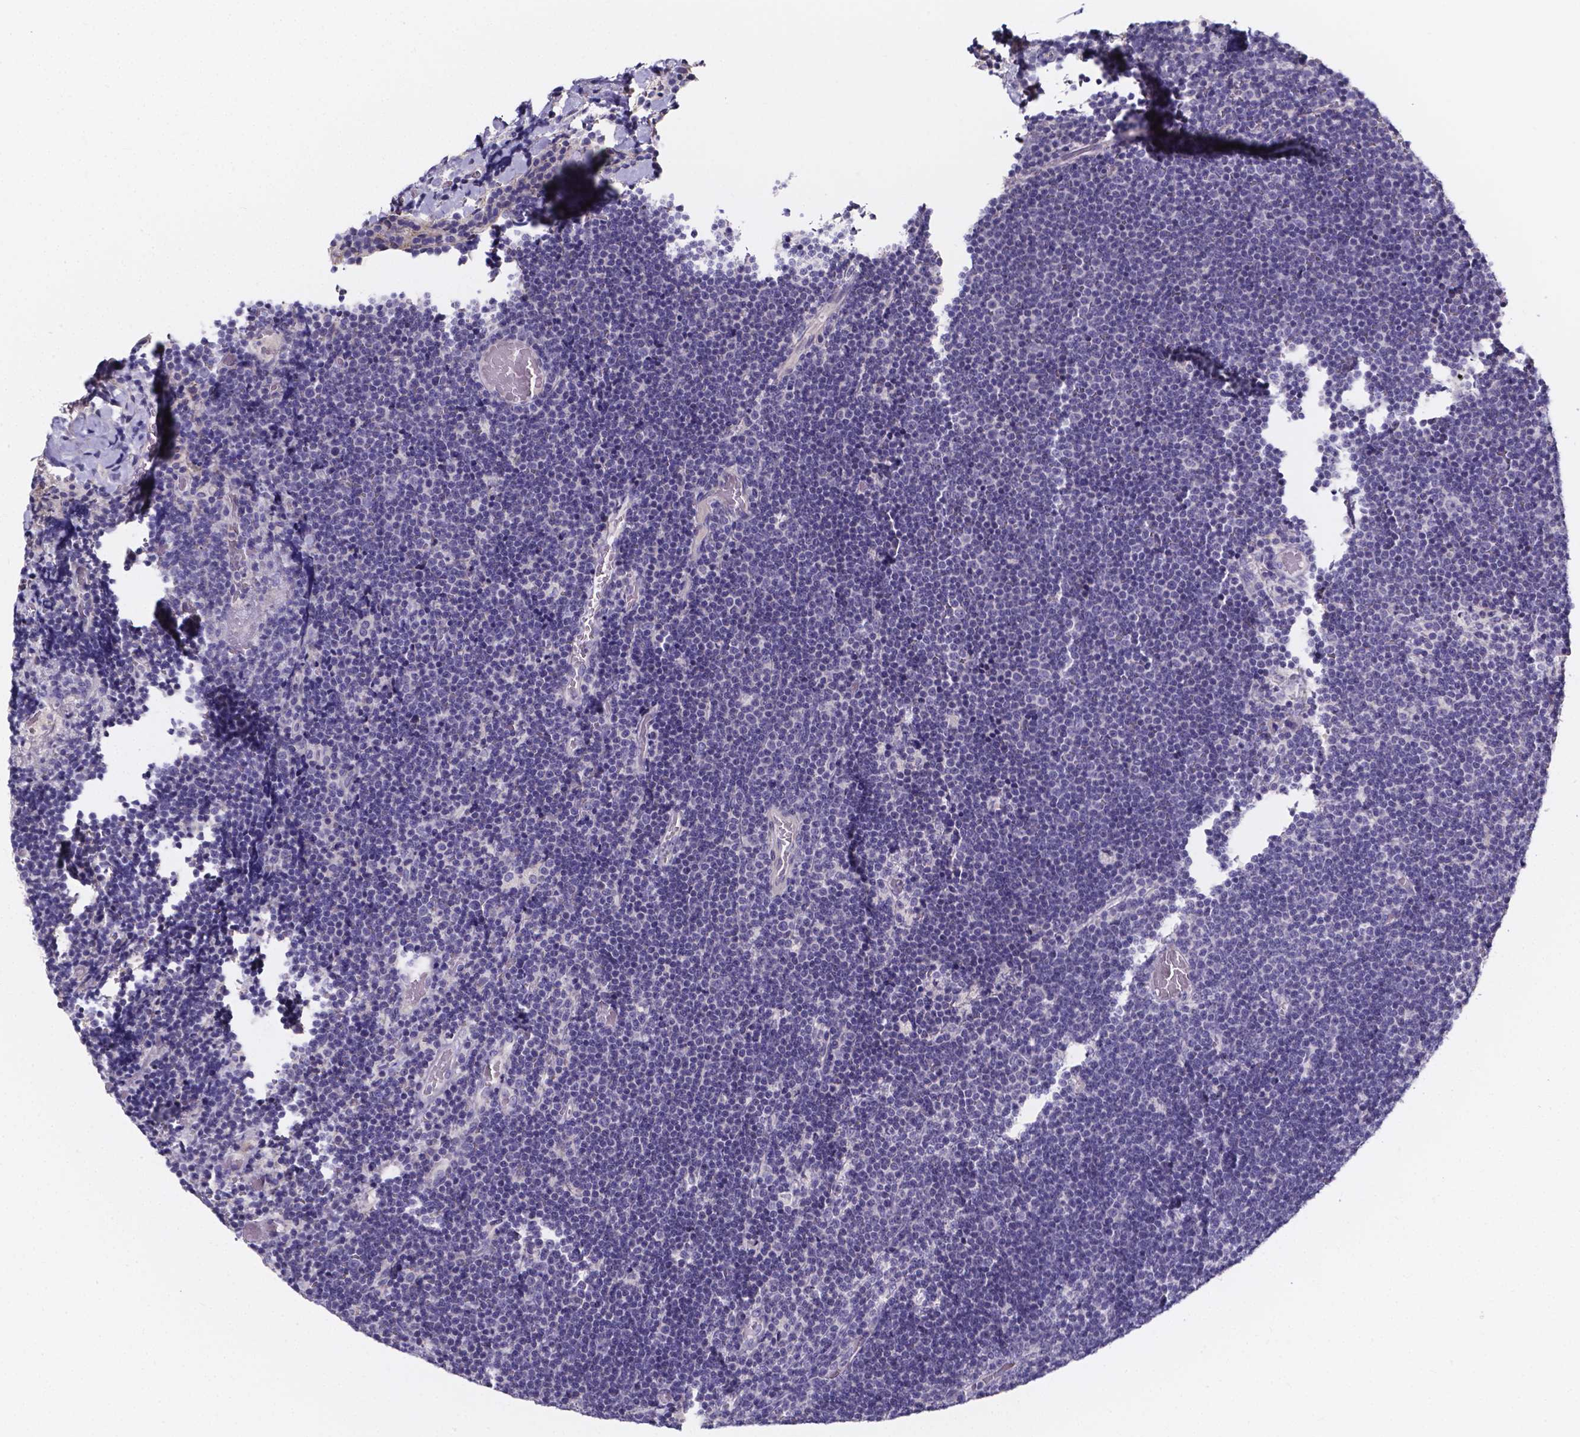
{"staining": {"intensity": "negative", "quantity": "none", "location": "none"}, "tissue": "lymphoma", "cell_type": "Tumor cells", "image_type": "cancer", "snomed": [{"axis": "morphology", "description": "Malignant lymphoma, non-Hodgkin's type, Low grade"}, {"axis": "topography", "description": "Brain"}], "caption": "High power microscopy micrograph of an immunohistochemistry image of low-grade malignant lymphoma, non-Hodgkin's type, revealing no significant positivity in tumor cells.", "gene": "SPOCD1", "patient": {"sex": "female", "age": 66}}